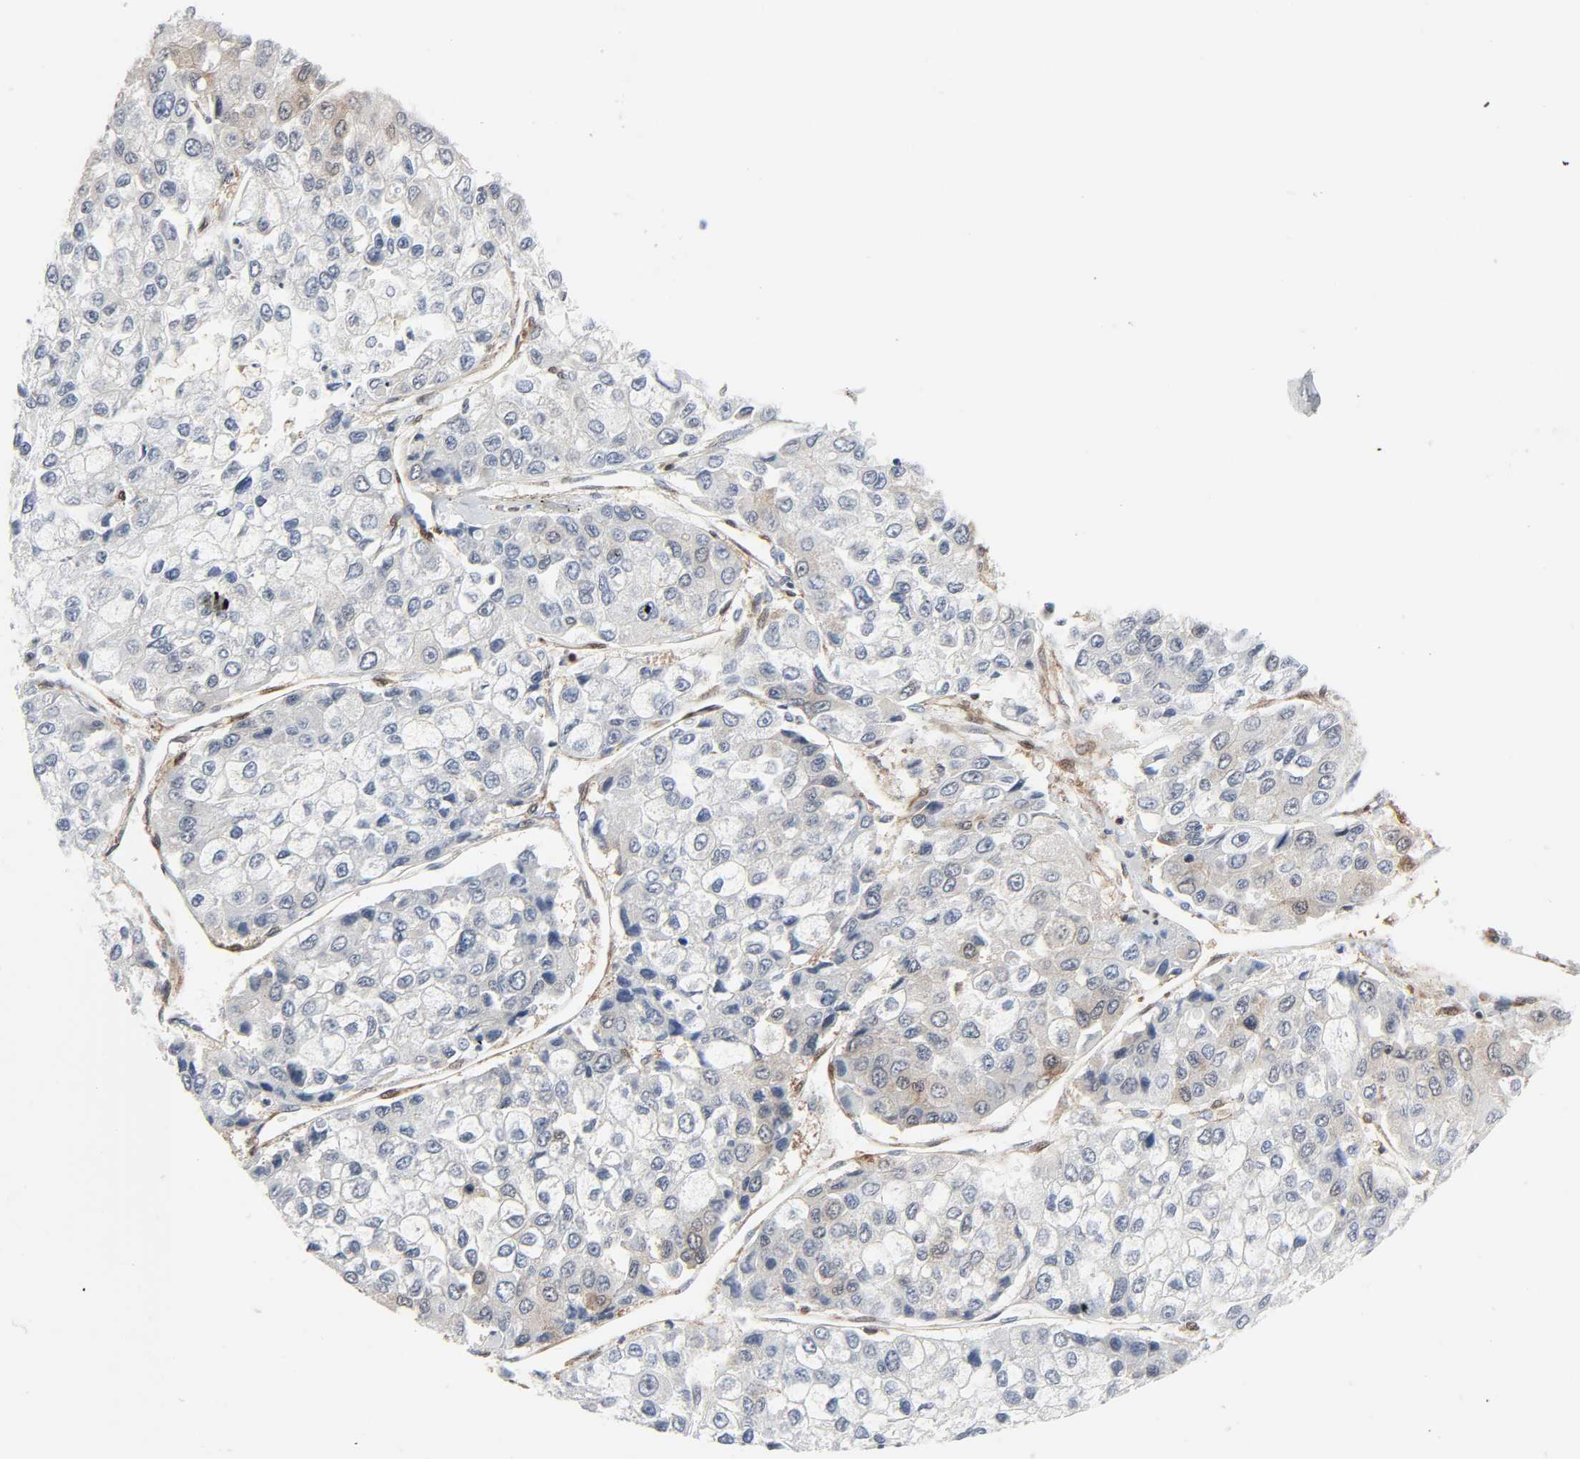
{"staining": {"intensity": "negative", "quantity": "none", "location": "none"}, "tissue": "liver cancer", "cell_type": "Tumor cells", "image_type": "cancer", "snomed": [{"axis": "morphology", "description": "Carcinoma, Hepatocellular, NOS"}, {"axis": "topography", "description": "Liver"}], "caption": "A histopathology image of human liver cancer is negative for staining in tumor cells.", "gene": "GSK3A", "patient": {"sex": "female", "age": 66}}